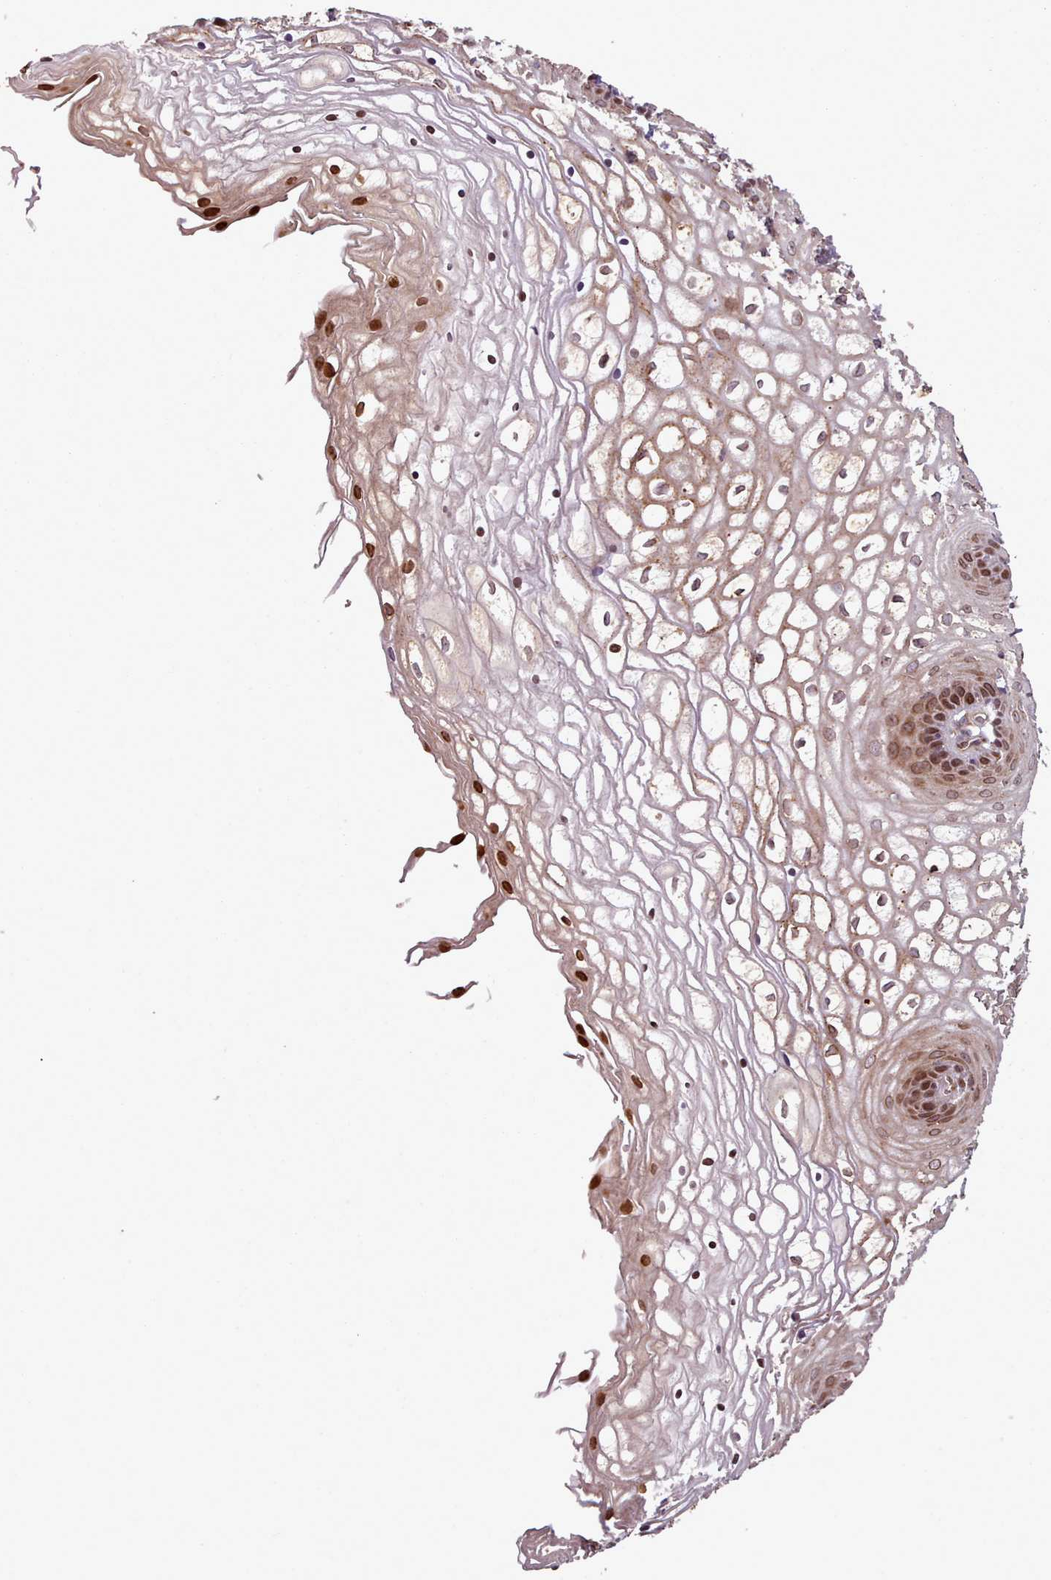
{"staining": {"intensity": "strong", "quantity": "25%-75%", "location": "nuclear"}, "tissue": "vagina", "cell_type": "Squamous epithelial cells", "image_type": "normal", "snomed": [{"axis": "morphology", "description": "Normal tissue, NOS"}, {"axis": "topography", "description": "Vagina"}], "caption": "Normal vagina shows strong nuclear positivity in about 25%-75% of squamous epithelial cells, visualized by immunohistochemistry.", "gene": "CABP1", "patient": {"sex": "female", "age": 34}}